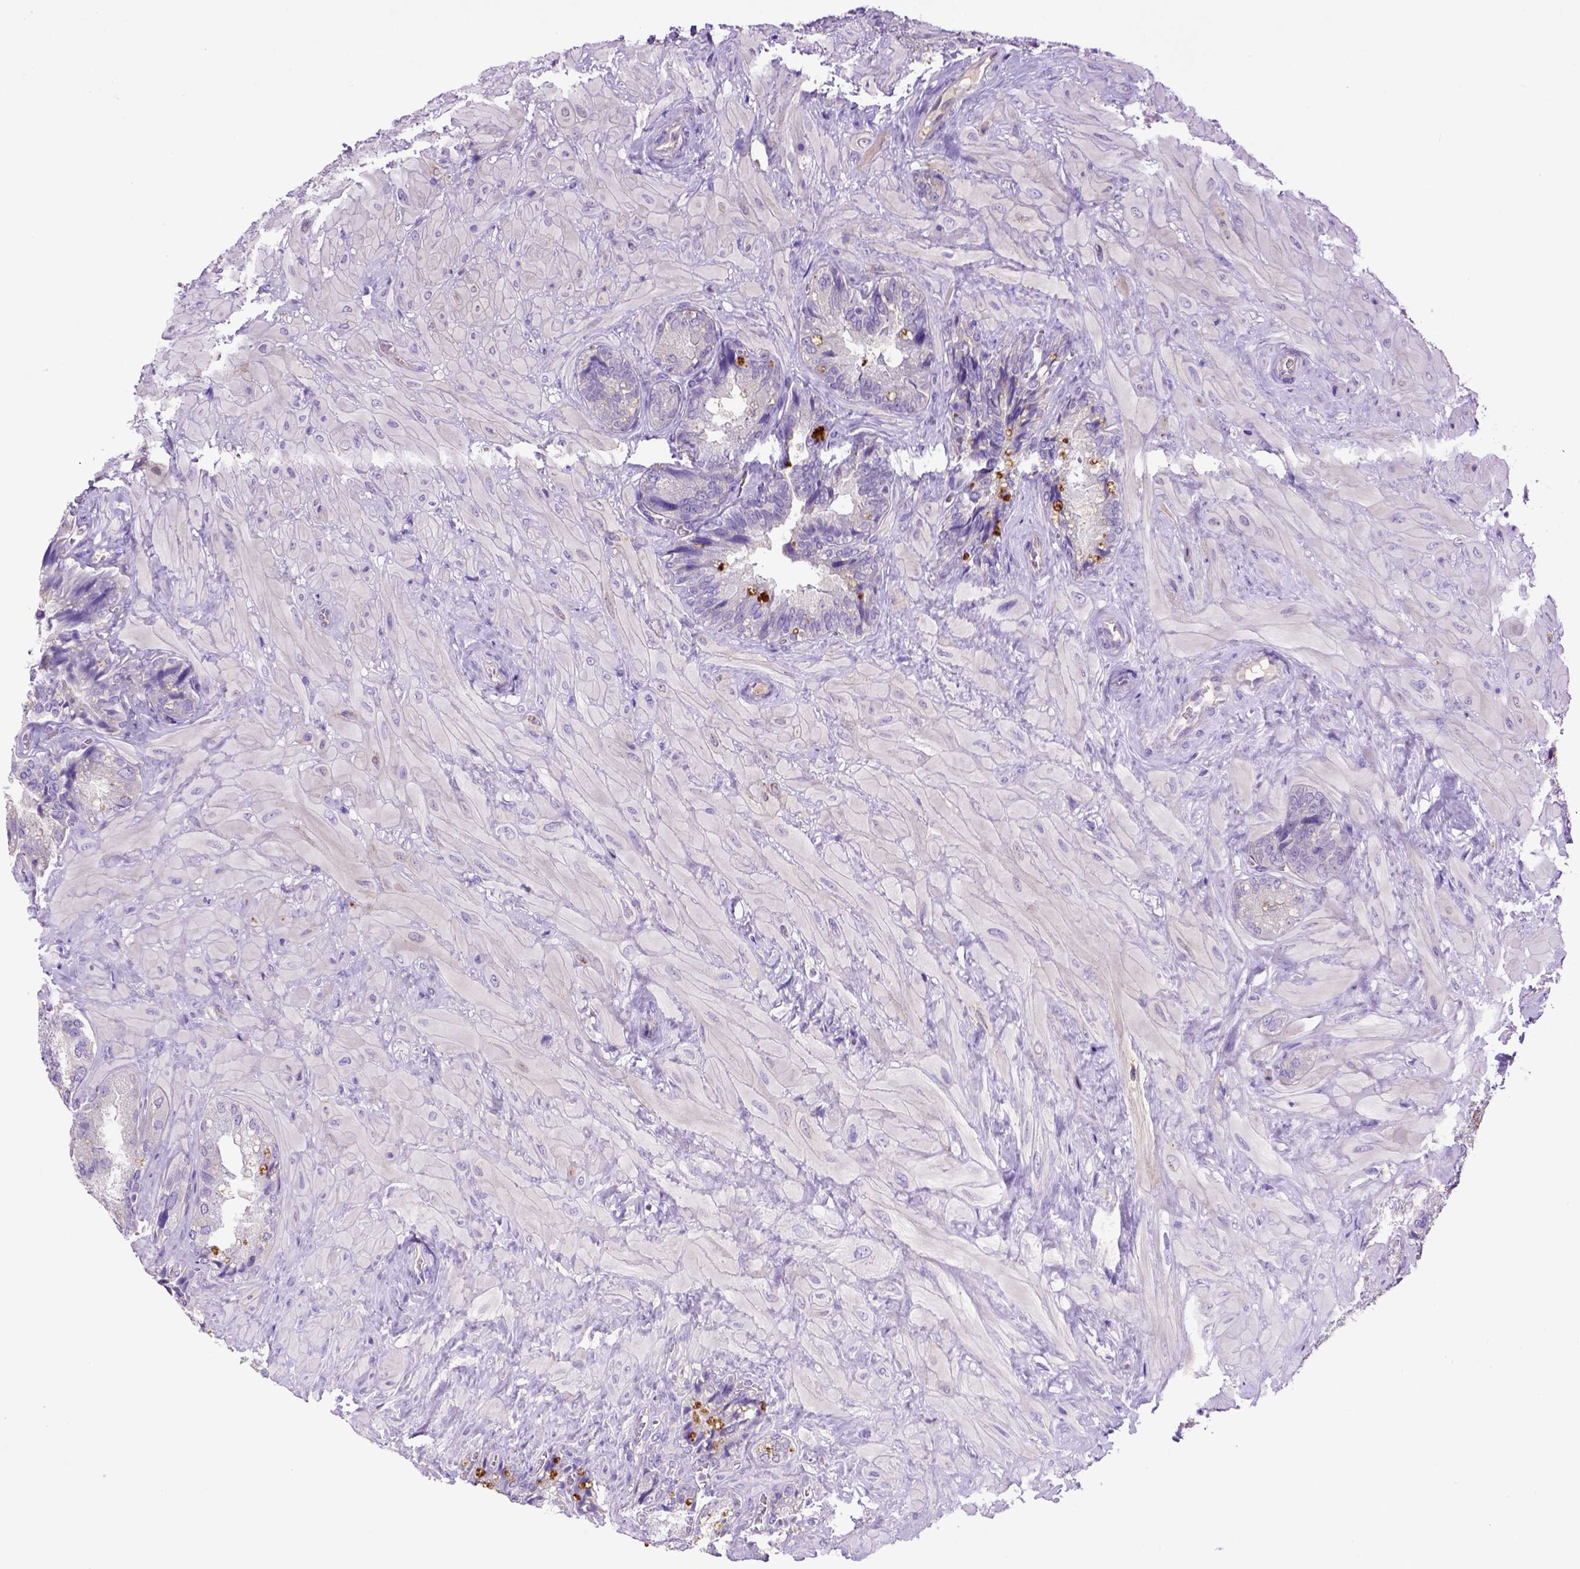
{"staining": {"intensity": "negative", "quantity": "none", "location": "none"}, "tissue": "seminal vesicle", "cell_type": "Glandular cells", "image_type": "normal", "snomed": [{"axis": "morphology", "description": "Normal tissue, NOS"}, {"axis": "topography", "description": "Seminal veicle"}], "caption": "DAB (3,3'-diaminobenzidine) immunohistochemical staining of normal seminal vesicle exhibits no significant expression in glandular cells. (Brightfield microscopy of DAB immunohistochemistry at high magnification).", "gene": "DEPDC1B", "patient": {"sex": "male", "age": 57}}